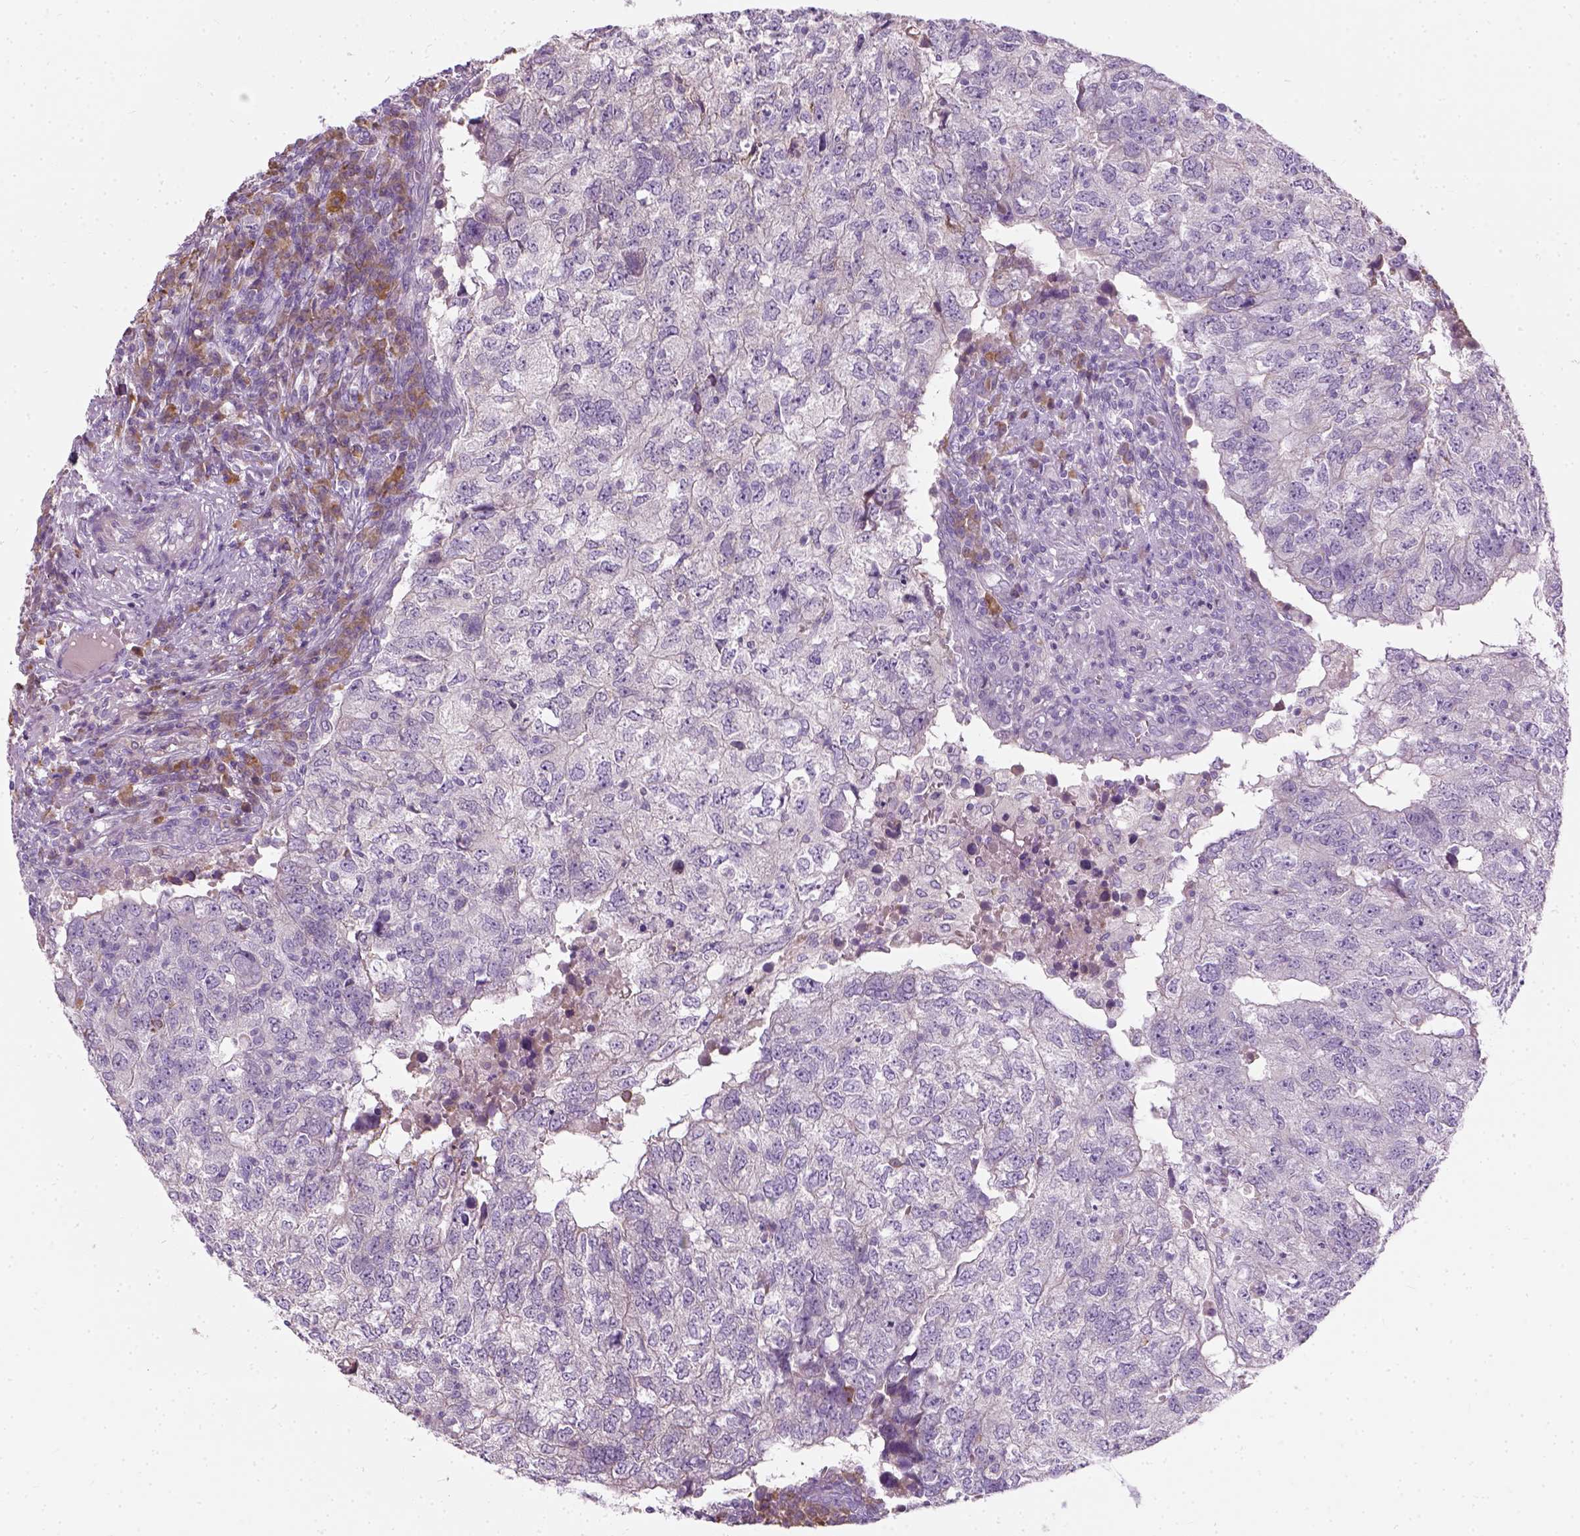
{"staining": {"intensity": "negative", "quantity": "none", "location": "none"}, "tissue": "breast cancer", "cell_type": "Tumor cells", "image_type": "cancer", "snomed": [{"axis": "morphology", "description": "Duct carcinoma"}, {"axis": "topography", "description": "Breast"}], "caption": "Human intraductal carcinoma (breast) stained for a protein using IHC demonstrates no positivity in tumor cells.", "gene": "TRIM72", "patient": {"sex": "female", "age": 30}}